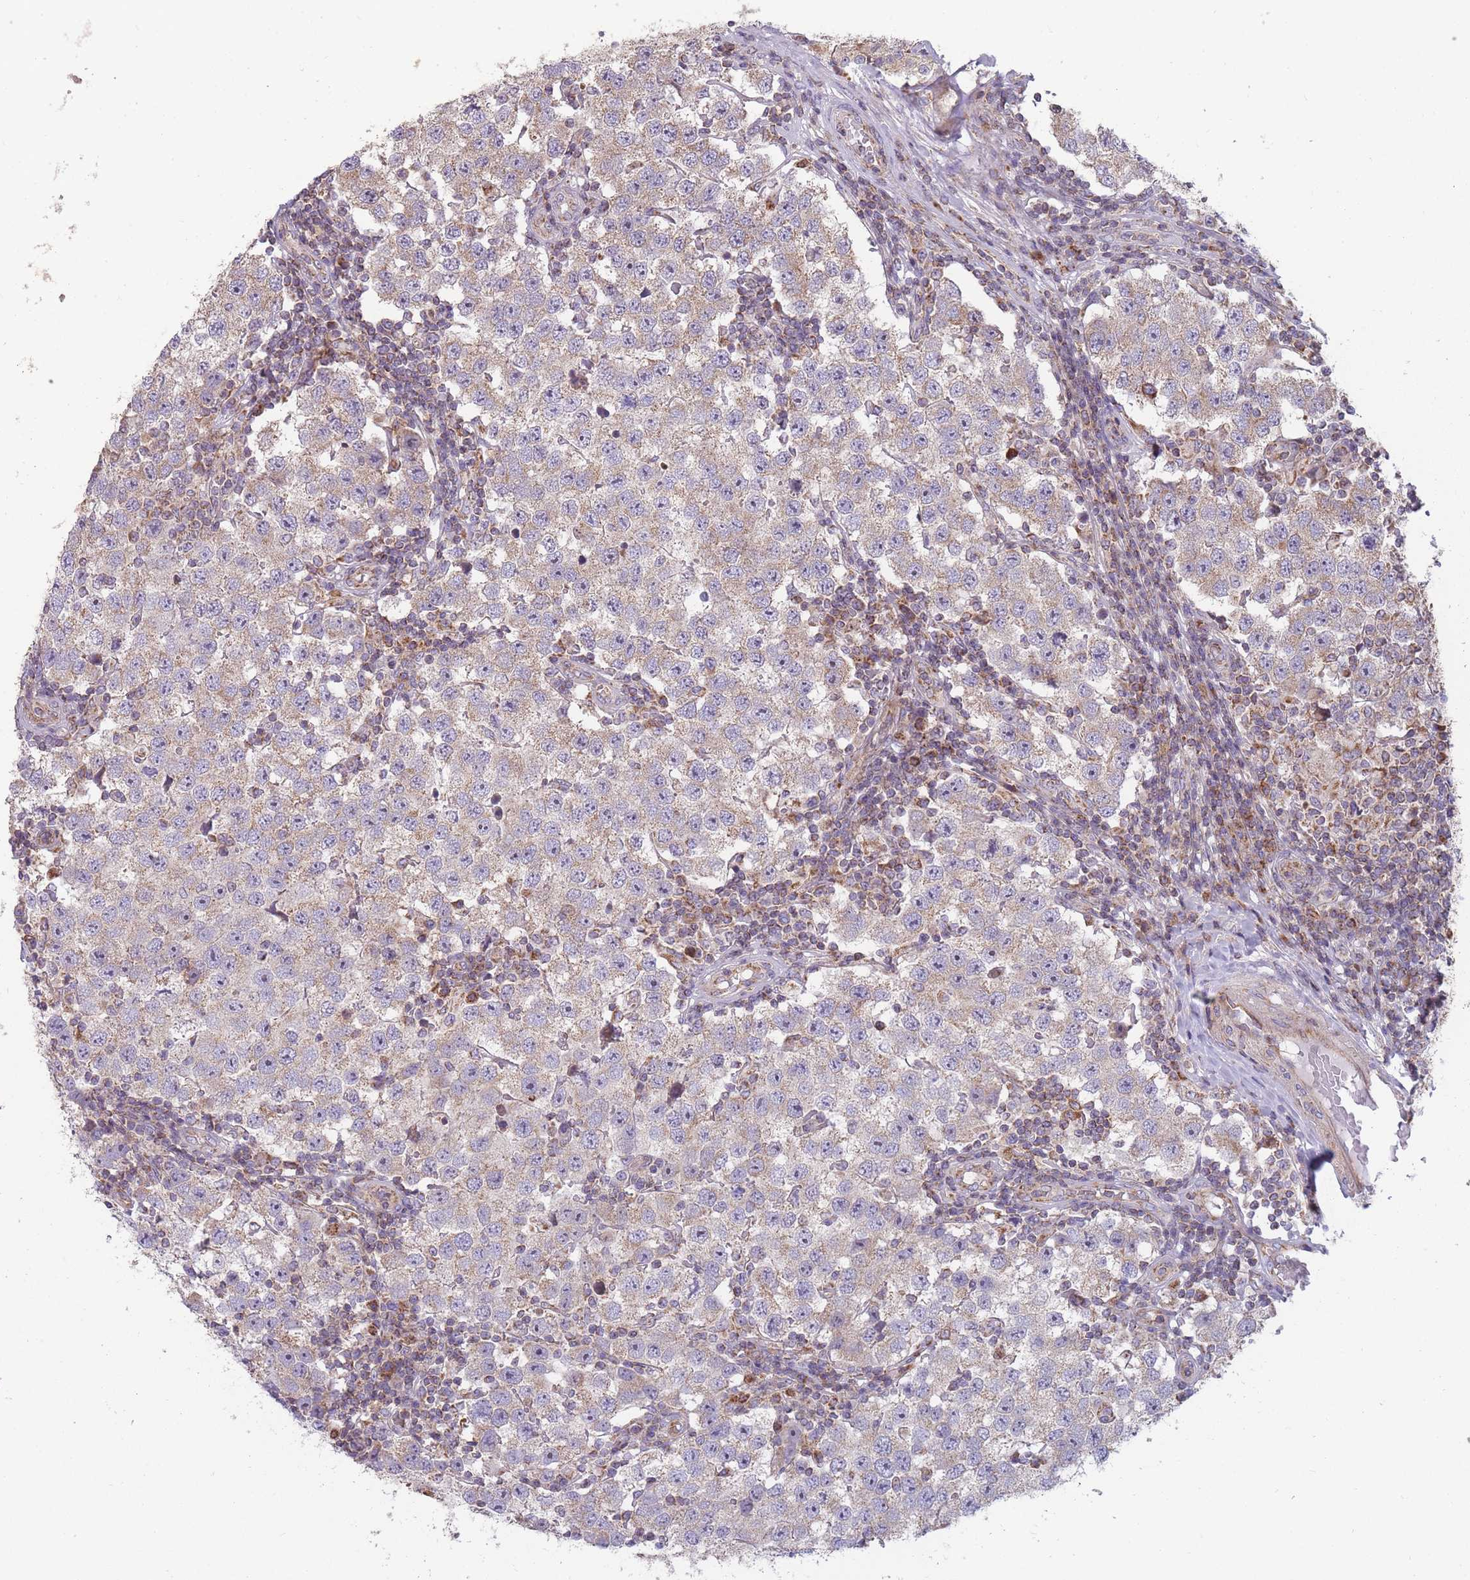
{"staining": {"intensity": "moderate", "quantity": "25%-75%", "location": "cytoplasmic/membranous"}, "tissue": "testis cancer", "cell_type": "Tumor cells", "image_type": "cancer", "snomed": [{"axis": "morphology", "description": "Seminoma, NOS"}, {"axis": "topography", "description": "Testis"}], "caption": "Seminoma (testis) stained with a protein marker shows moderate staining in tumor cells.", "gene": "NDUFA9", "patient": {"sex": "male", "age": 34}}